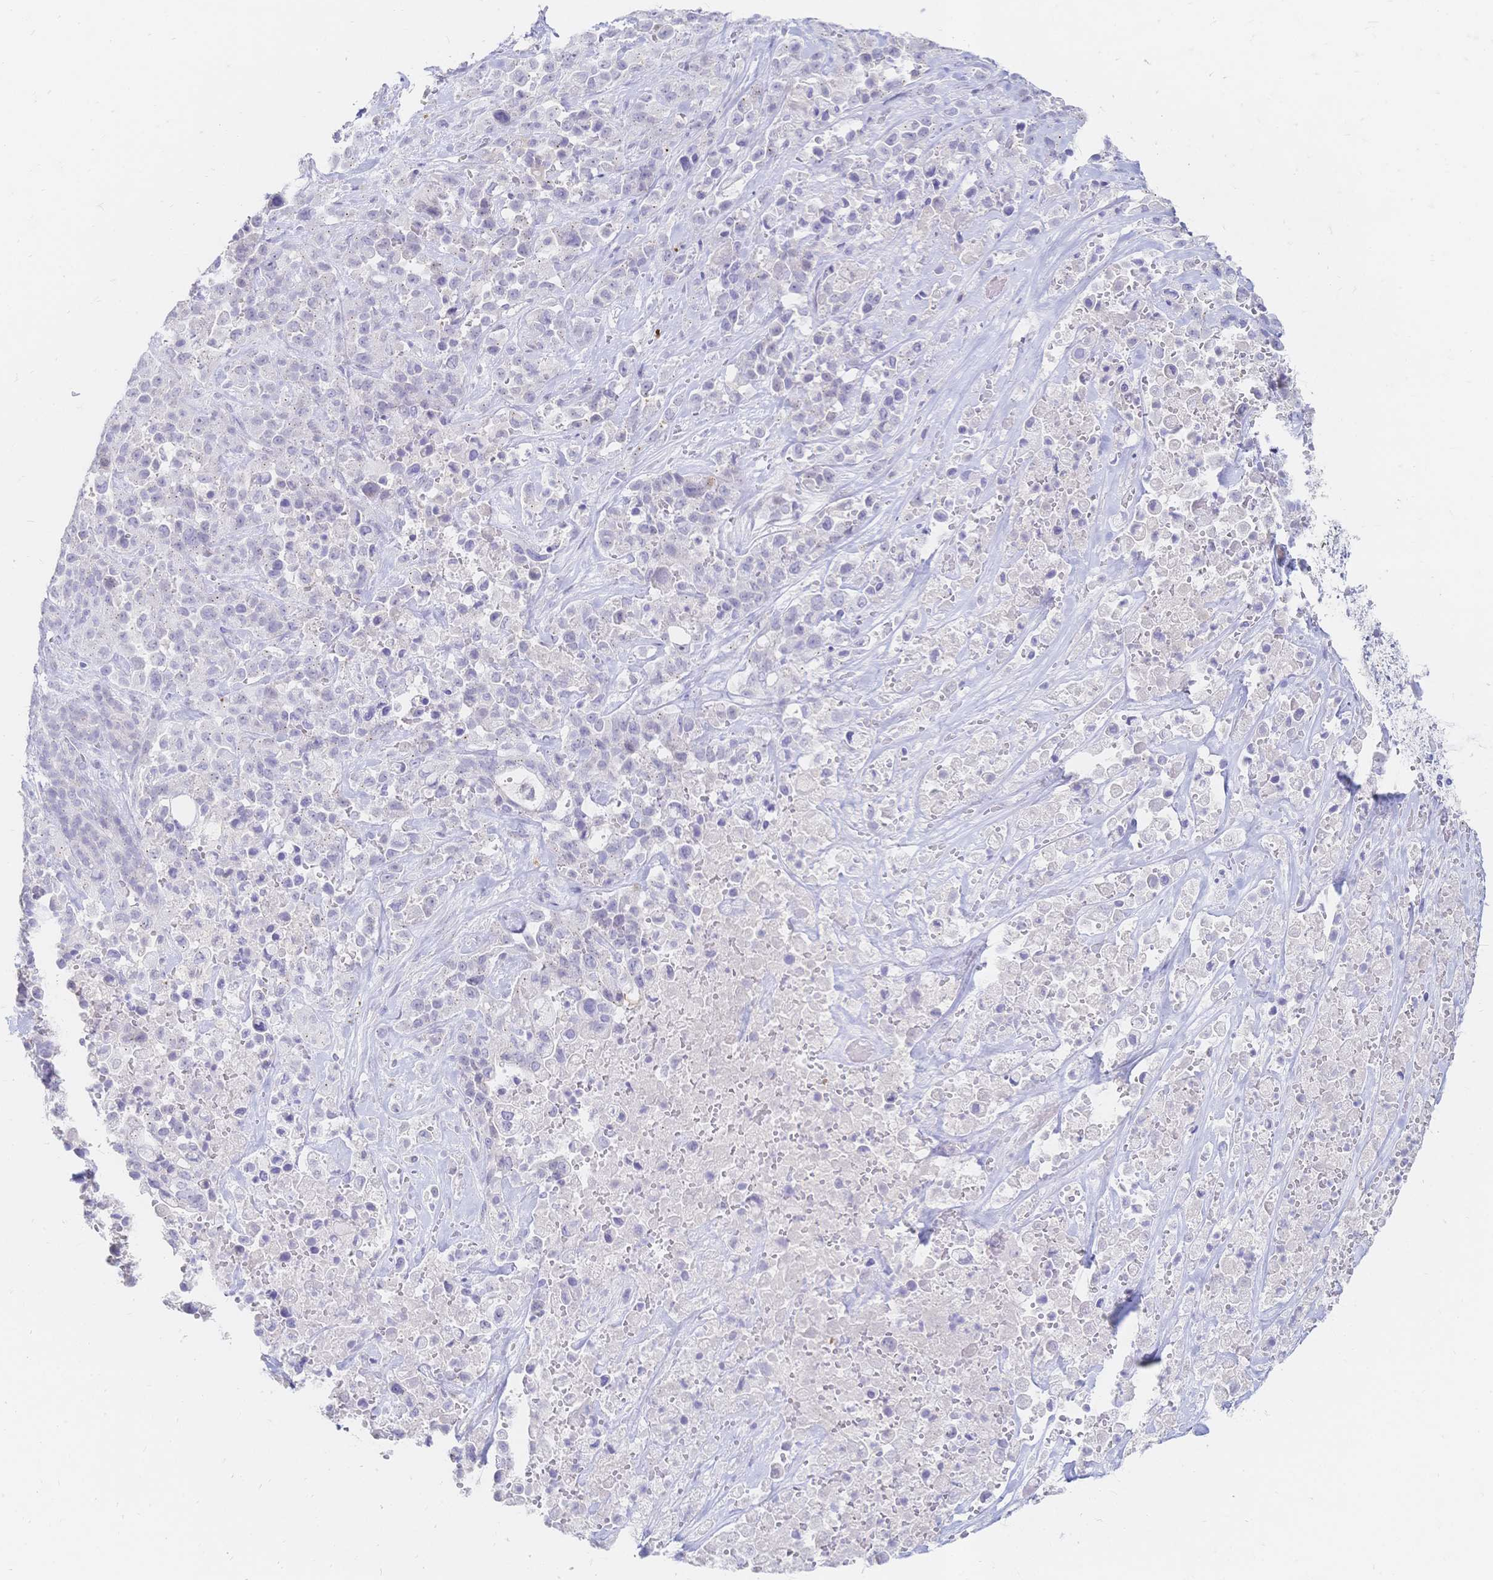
{"staining": {"intensity": "negative", "quantity": "none", "location": "none"}, "tissue": "pancreatic cancer", "cell_type": "Tumor cells", "image_type": "cancer", "snomed": [{"axis": "morphology", "description": "Adenocarcinoma, NOS"}, {"axis": "topography", "description": "Pancreas"}], "caption": "Pancreatic adenocarcinoma was stained to show a protein in brown. There is no significant positivity in tumor cells.", "gene": "PSORS1C2", "patient": {"sex": "male", "age": 44}}